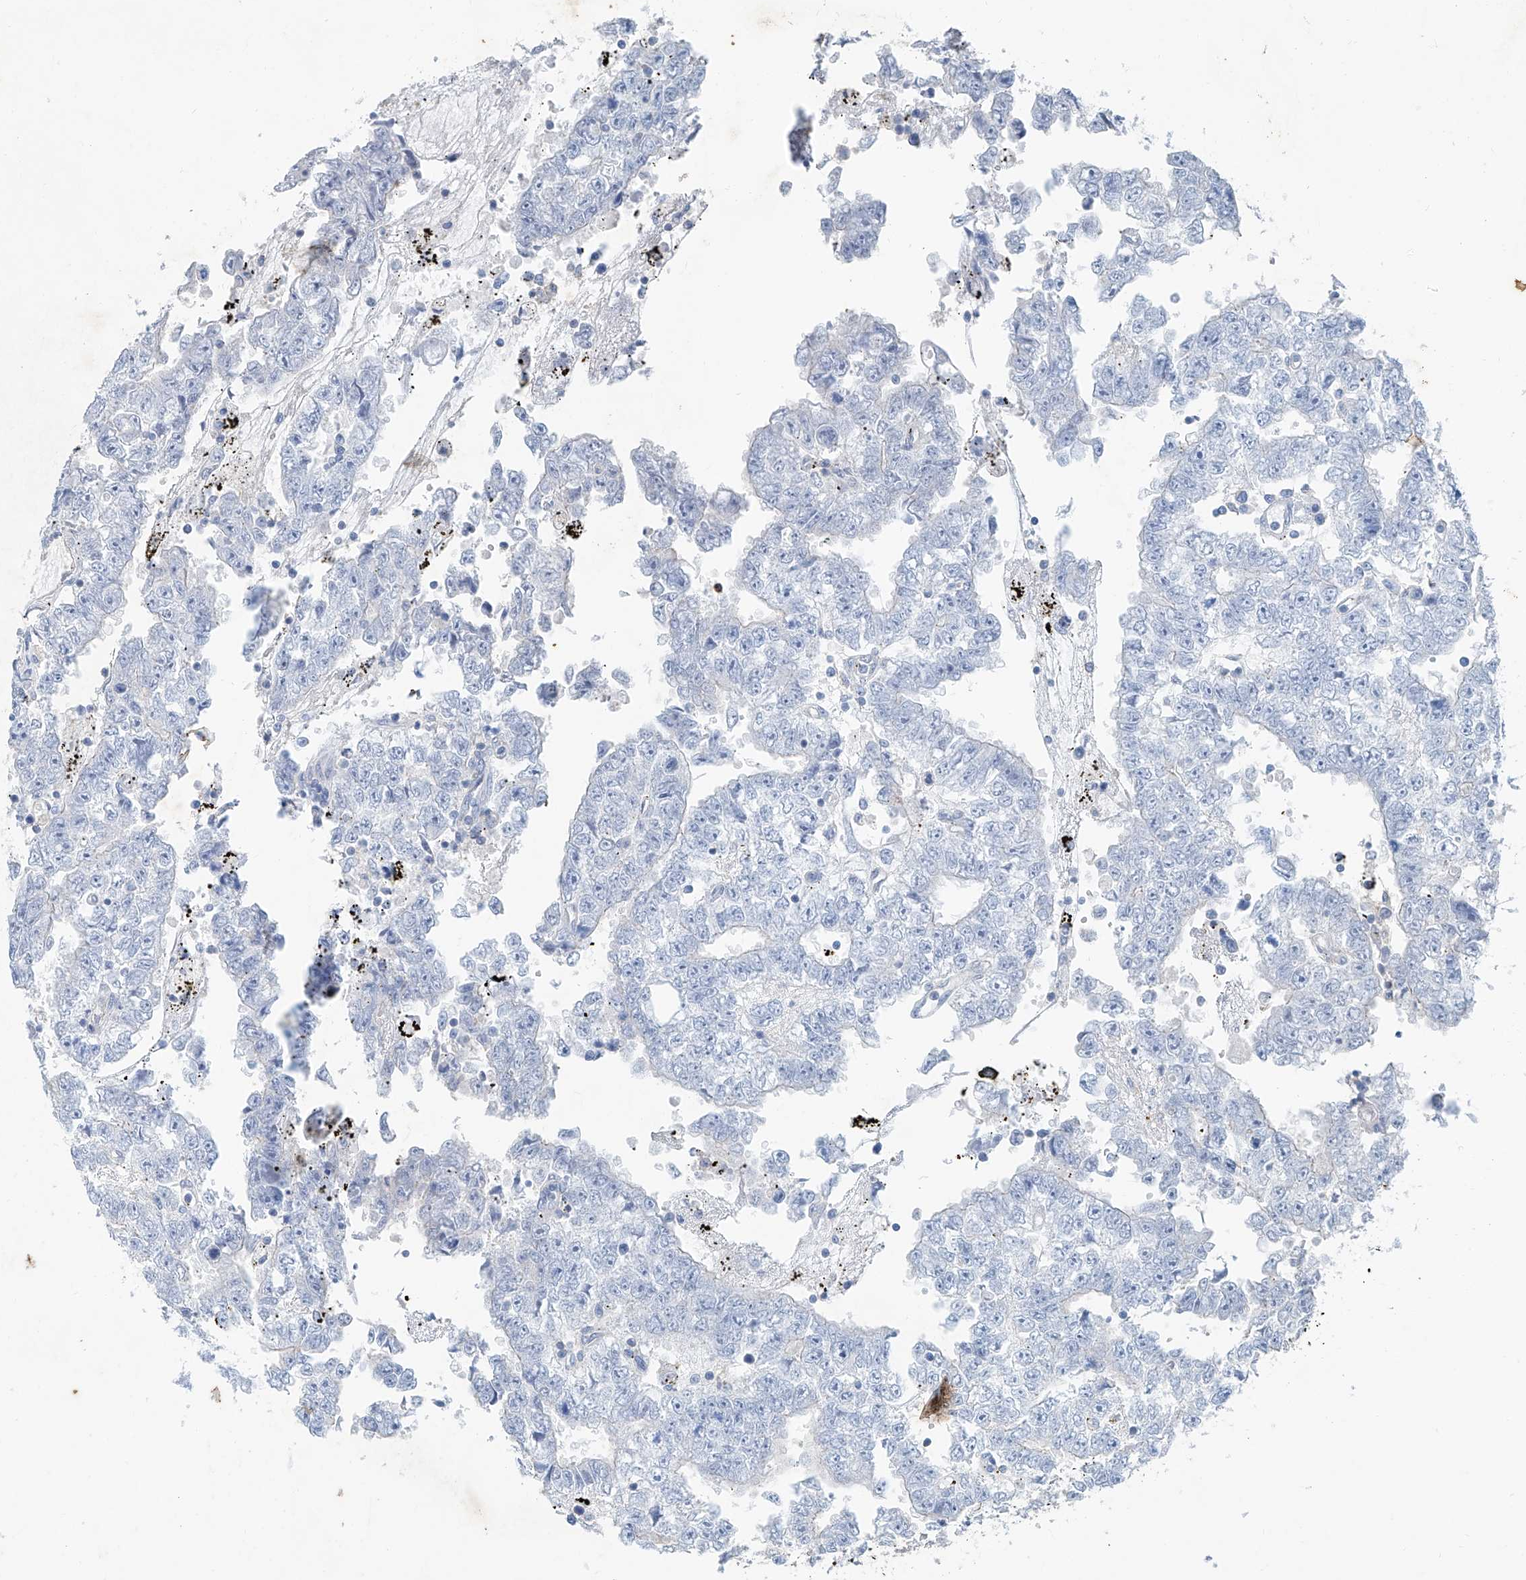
{"staining": {"intensity": "negative", "quantity": "none", "location": "none"}, "tissue": "testis cancer", "cell_type": "Tumor cells", "image_type": "cancer", "snomed": [{"axis": "morphology", "description": "Carcinoma, Embryonal, NOS"}, {"axis": "topography", "description": "Testis"}], "caption": "Micrograph shows no significant protein staining in tumor cells of testis cancer (embryonal carcinoma).", "gene": "ANKRD34A", "patient": {"sex": "male", "age": 25}}